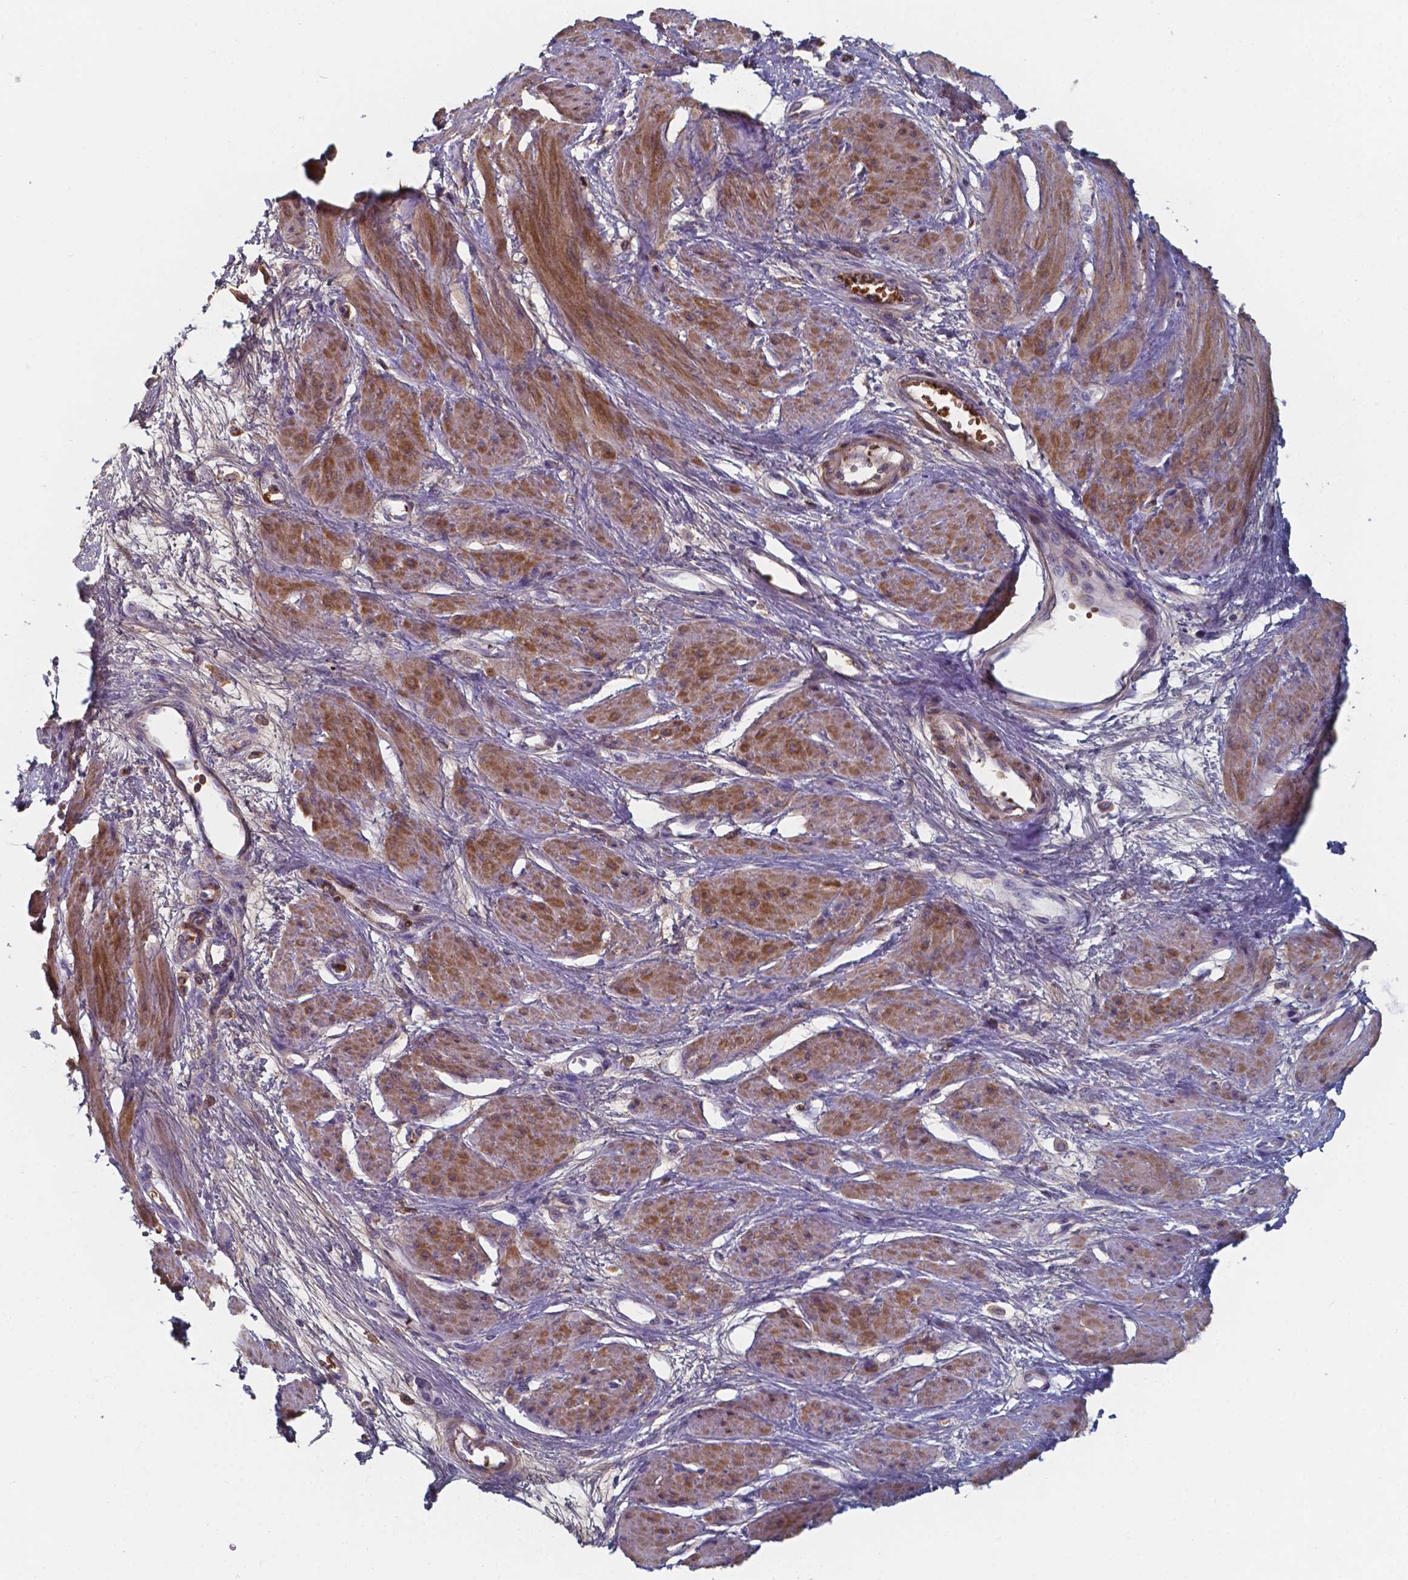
{"staining": {"intensity": "moderate", "quantity": "25%-75%", "location": "cytoplasmic/membranous"}, "tissue": "smooth muscle", "cell_type": "Smooth muscle cells", "image_type": "normal", "snomed": [{"axis": "morphology", "description": "Normal tissue, NOS"}, {"axis": "topography", "description": "Smooth muscle"}, {"axis": "topography", "description": "Uterus"}], "caption": "A brown stain labels moderate cytoplasmic/membranous staining of a protein in smooth muscle cells of normal human smooth muscle.", "gene": "BTBD17", "patient": {"sex": "female", "age": 39}}